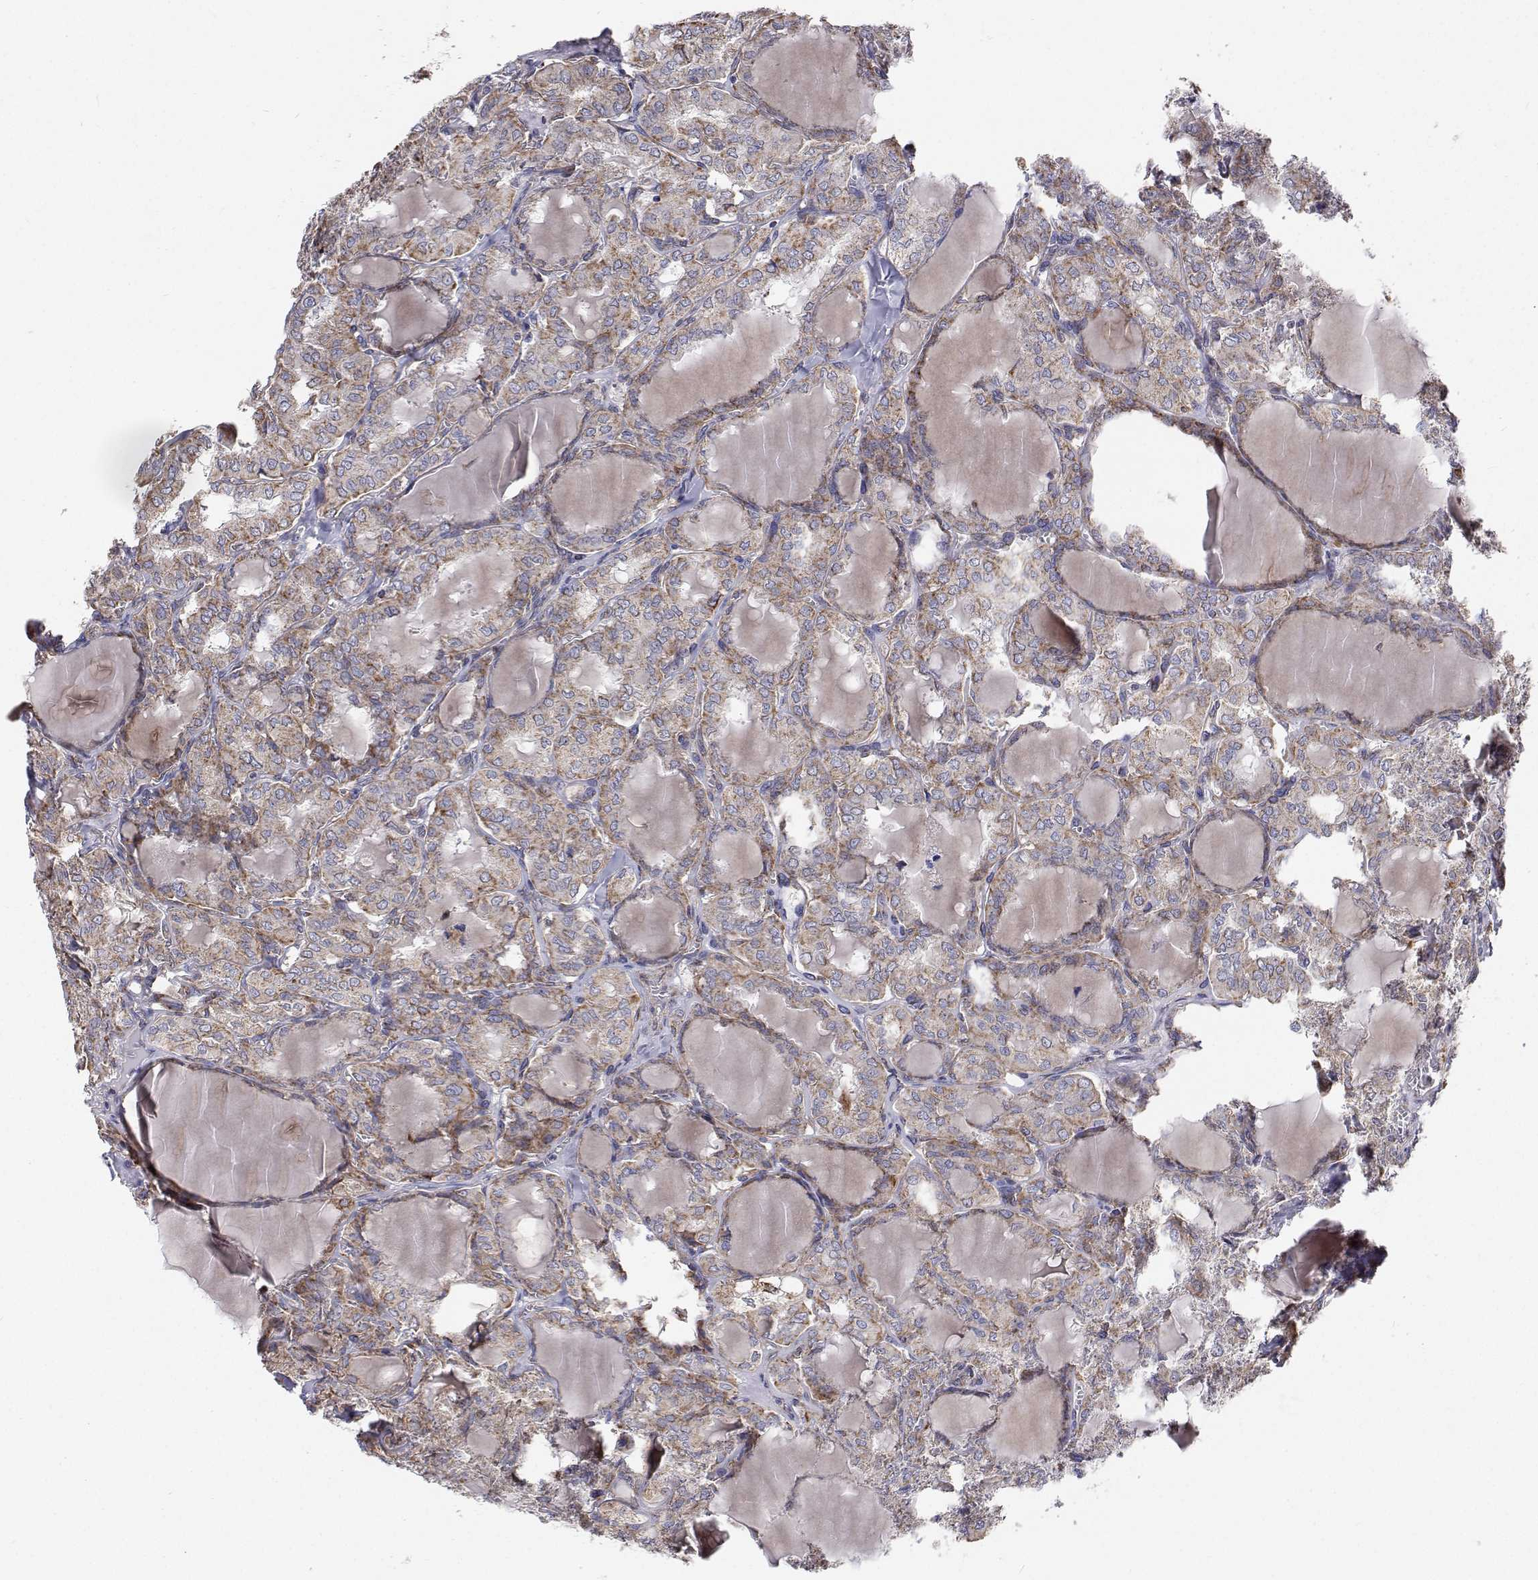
{"staining": {"intensity": "moderate", "quantity": "<25%", "location": "cytoplasmic/membranous"}, "tissue": "thyroid cancer", "cell_type": "Tumor cells", "image_type": "cancer", "snomed": [{"axis": "morphology", "description": "Papillary adenocarcinoma, NOS"}, {"axis": "topography", "description": "Thyroid gland"}], "caption": "A brown stain labels moderate cytoplasmic/membranous positivity of a protein in human thyroid cancer tumor cells. Using DAB (3,3'-diaminobenzidine) (brown) and hematoxylin (blue) stains, captured at high magnification using brightfield microscopy.", "gene": "SPICE1", "patient": {"sex": "male", "age": 20}}